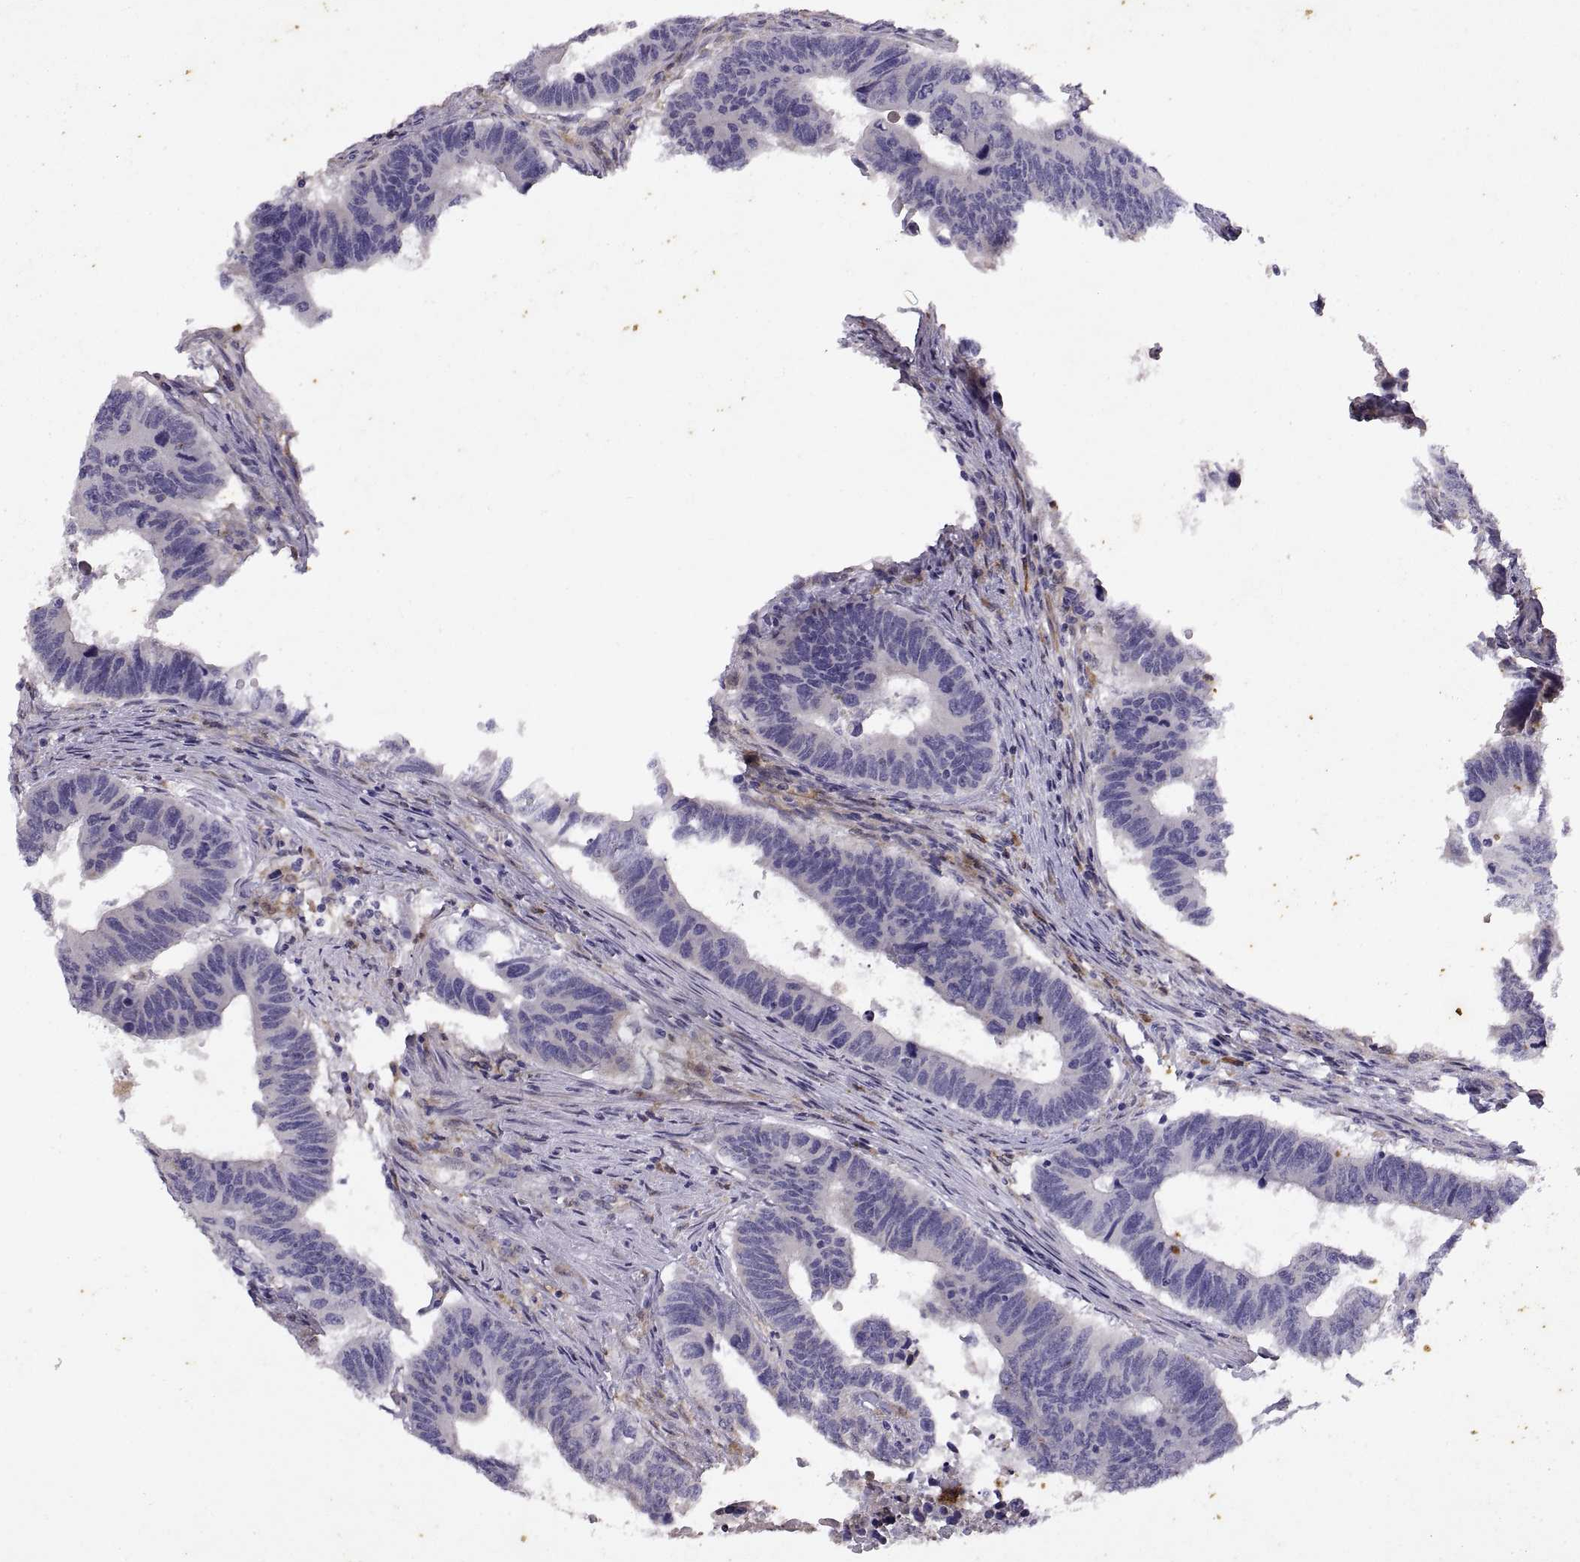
{"staining": {"intensity": "negative", "quantity": "none", "location": "none"}, "tissue": "colorectal cancer", "cell_type": "Tumor cells", "image_type": "cancer", "snomed": [{"axis": "morphology", "description": "Adenocarcinoma, NOS"}, {"axis": "topography", "description": "Rectum"}], "caption": "Immunohistochemistry (IHC) image of neoplastic tissue: human colorectal adenocarcinoma stained with DAB (3,3'-diaminobenzidine) reveals no significant protein expression in tumor cells. (DAB (3,3'-diaminobenzidine) IHC visualized using brightfield microscopy, high magnification).", "gene": "DOK3", "patient": {"sex": "female", "age": 85}}